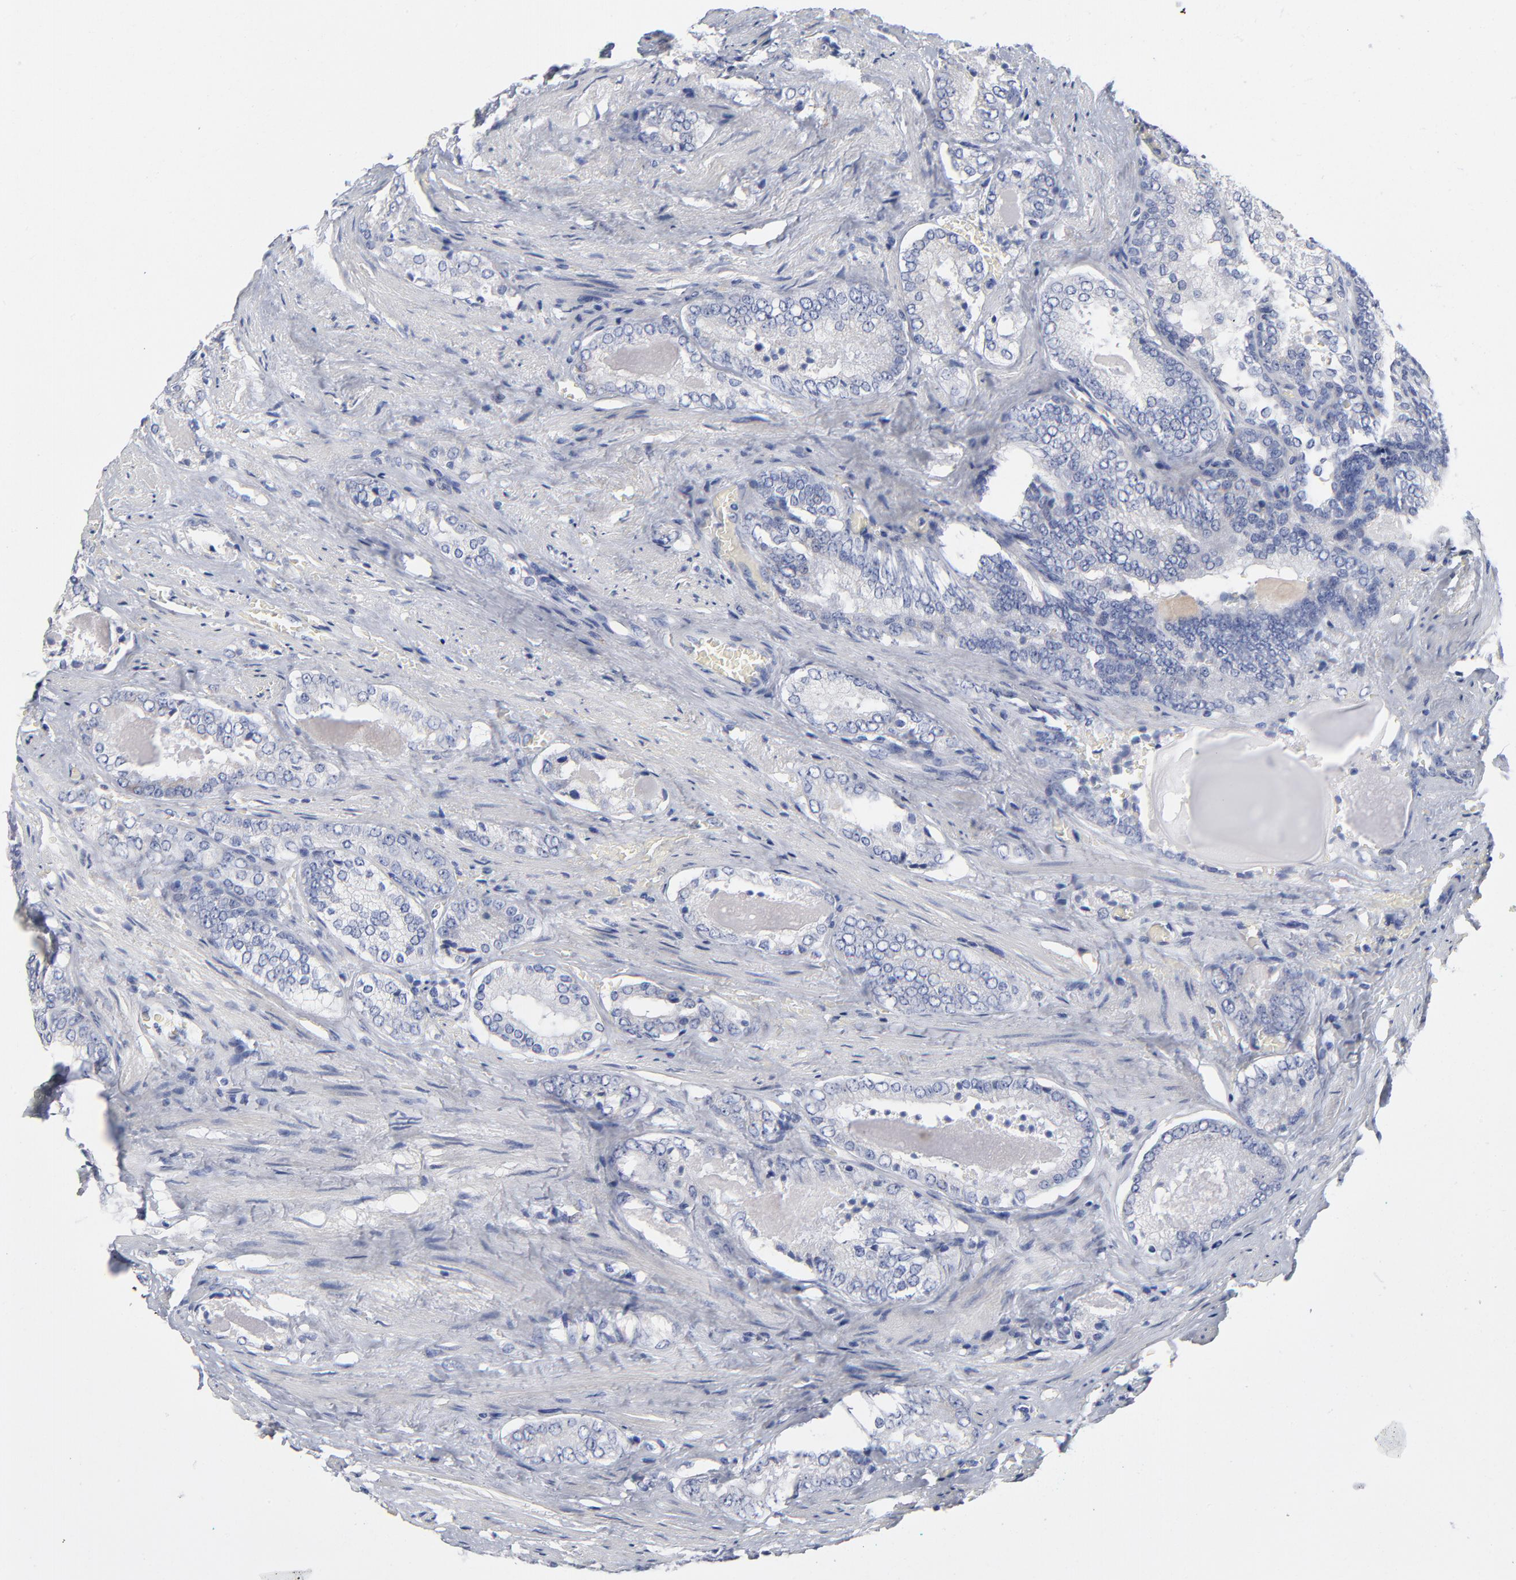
{"staining": {"intensity": "negative", "quantity": "none", "location": "none"}, "tissue": "prostate cancer", "cell_type": "Tumor cells", "image_type": "cancer", "snomed": [{"axis": "morphology", "description": "Adenocarcinoma, Medium grade"}, {"axis": "topography", "description": "Prostate"}], "caption": "IHC of prostate cancer reveals no expression in tumor cells.", "gene": "PTP4A1", "patient": {"sex": "male", "age": 60}}